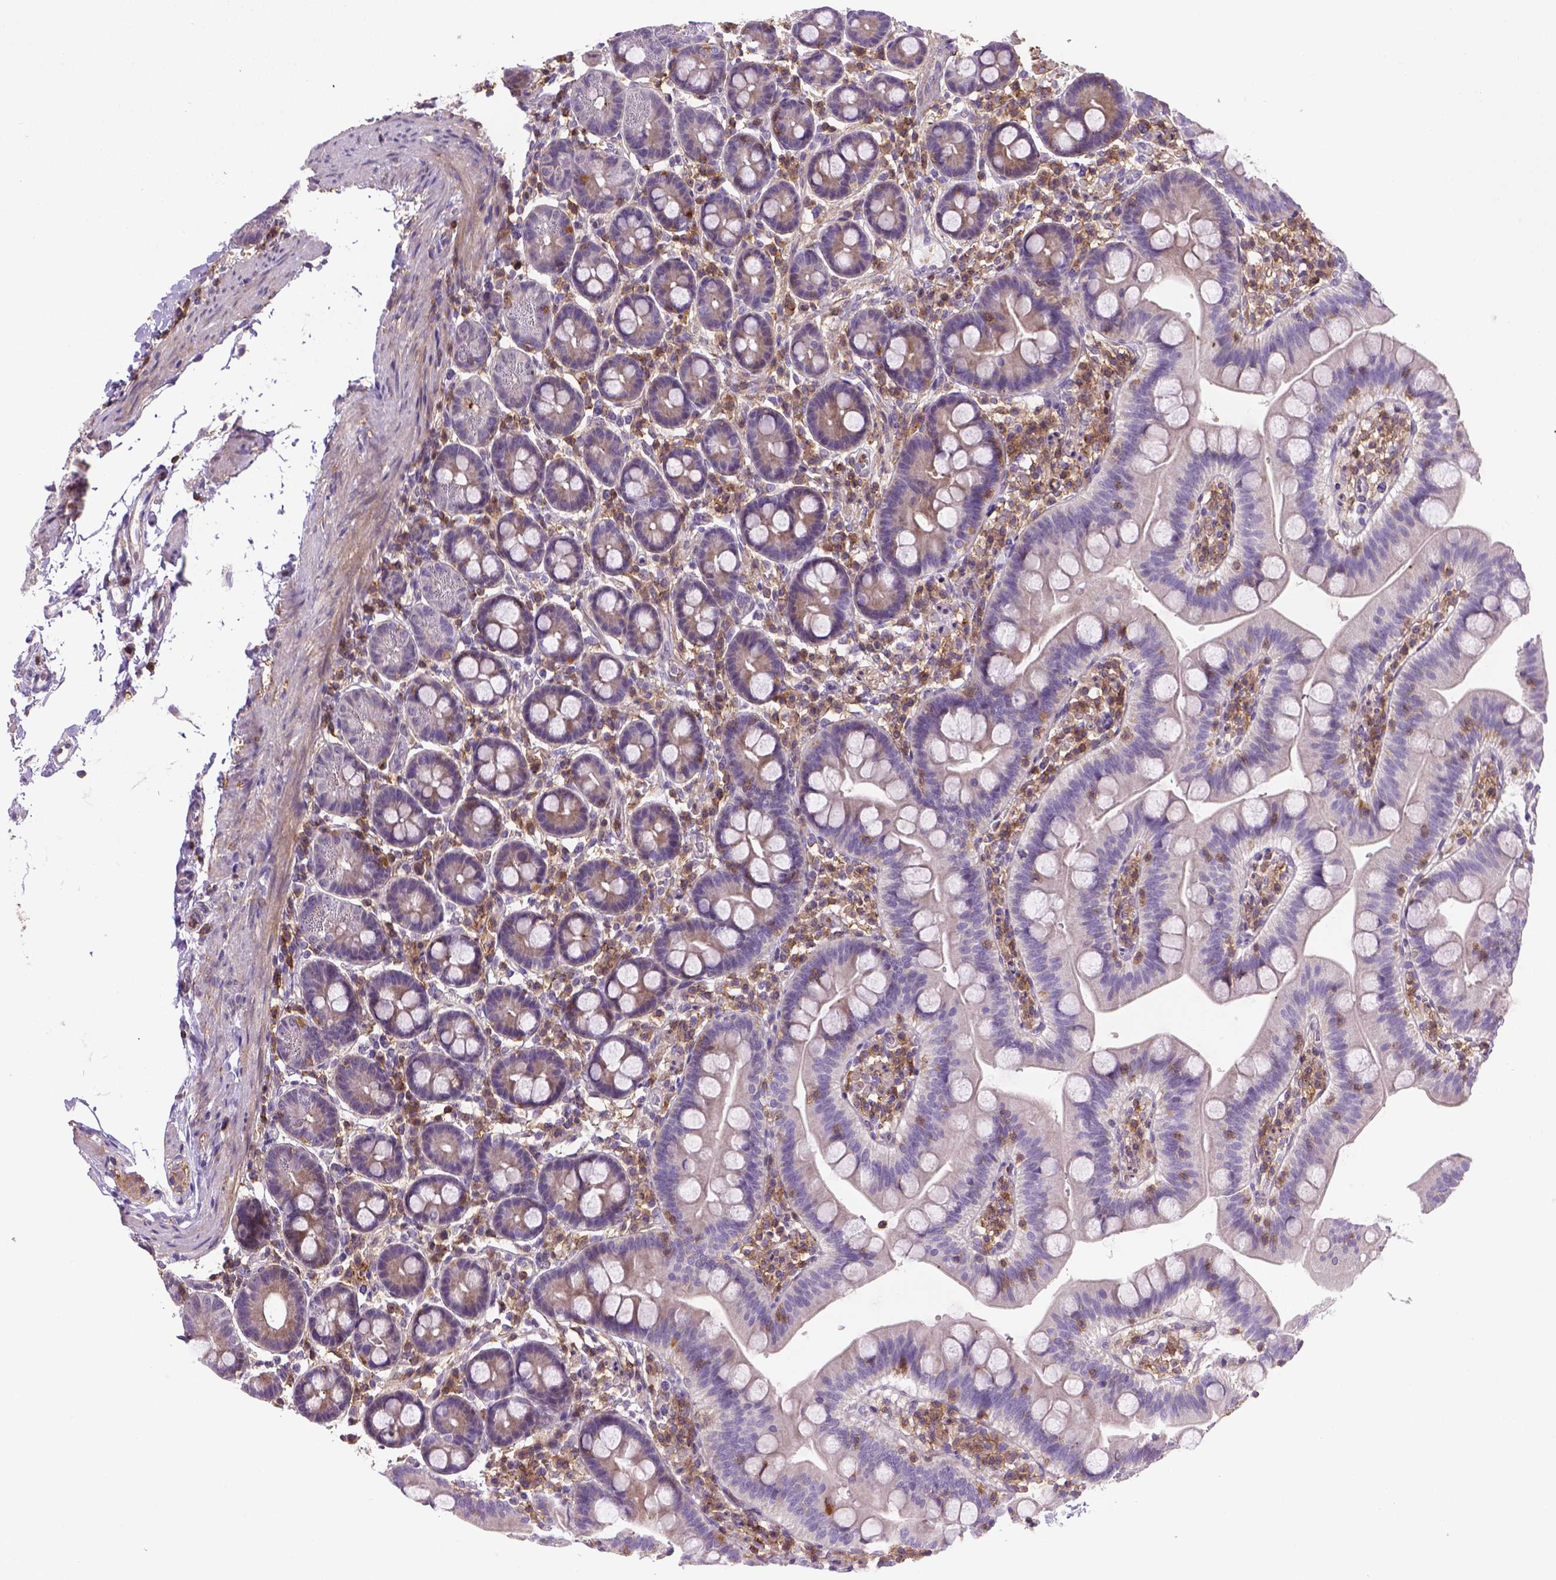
{"staining": {"intensity": "negative", "quantity": "none", "location": "none"}, "tissue": "duodenum", "cell_type": "Glandular cells", "image_type": "normal", "snomed": [{"axis": "morphology", "description": "Normal tissue, NOS"}, {"axis": "topography", "description": "Pancreas"}, {"axis": "topography", "description": "Duodenum"}], "caption": "Immunohistochemistry (IHC) image of normal duodenum: human duodenum stained with DAB (3,3'-diaminobenzidine) demonstrates no significant protein expression in glandular cells.", "gene": "ACAD10", "patient": {"sex": "male", "age": 59}}